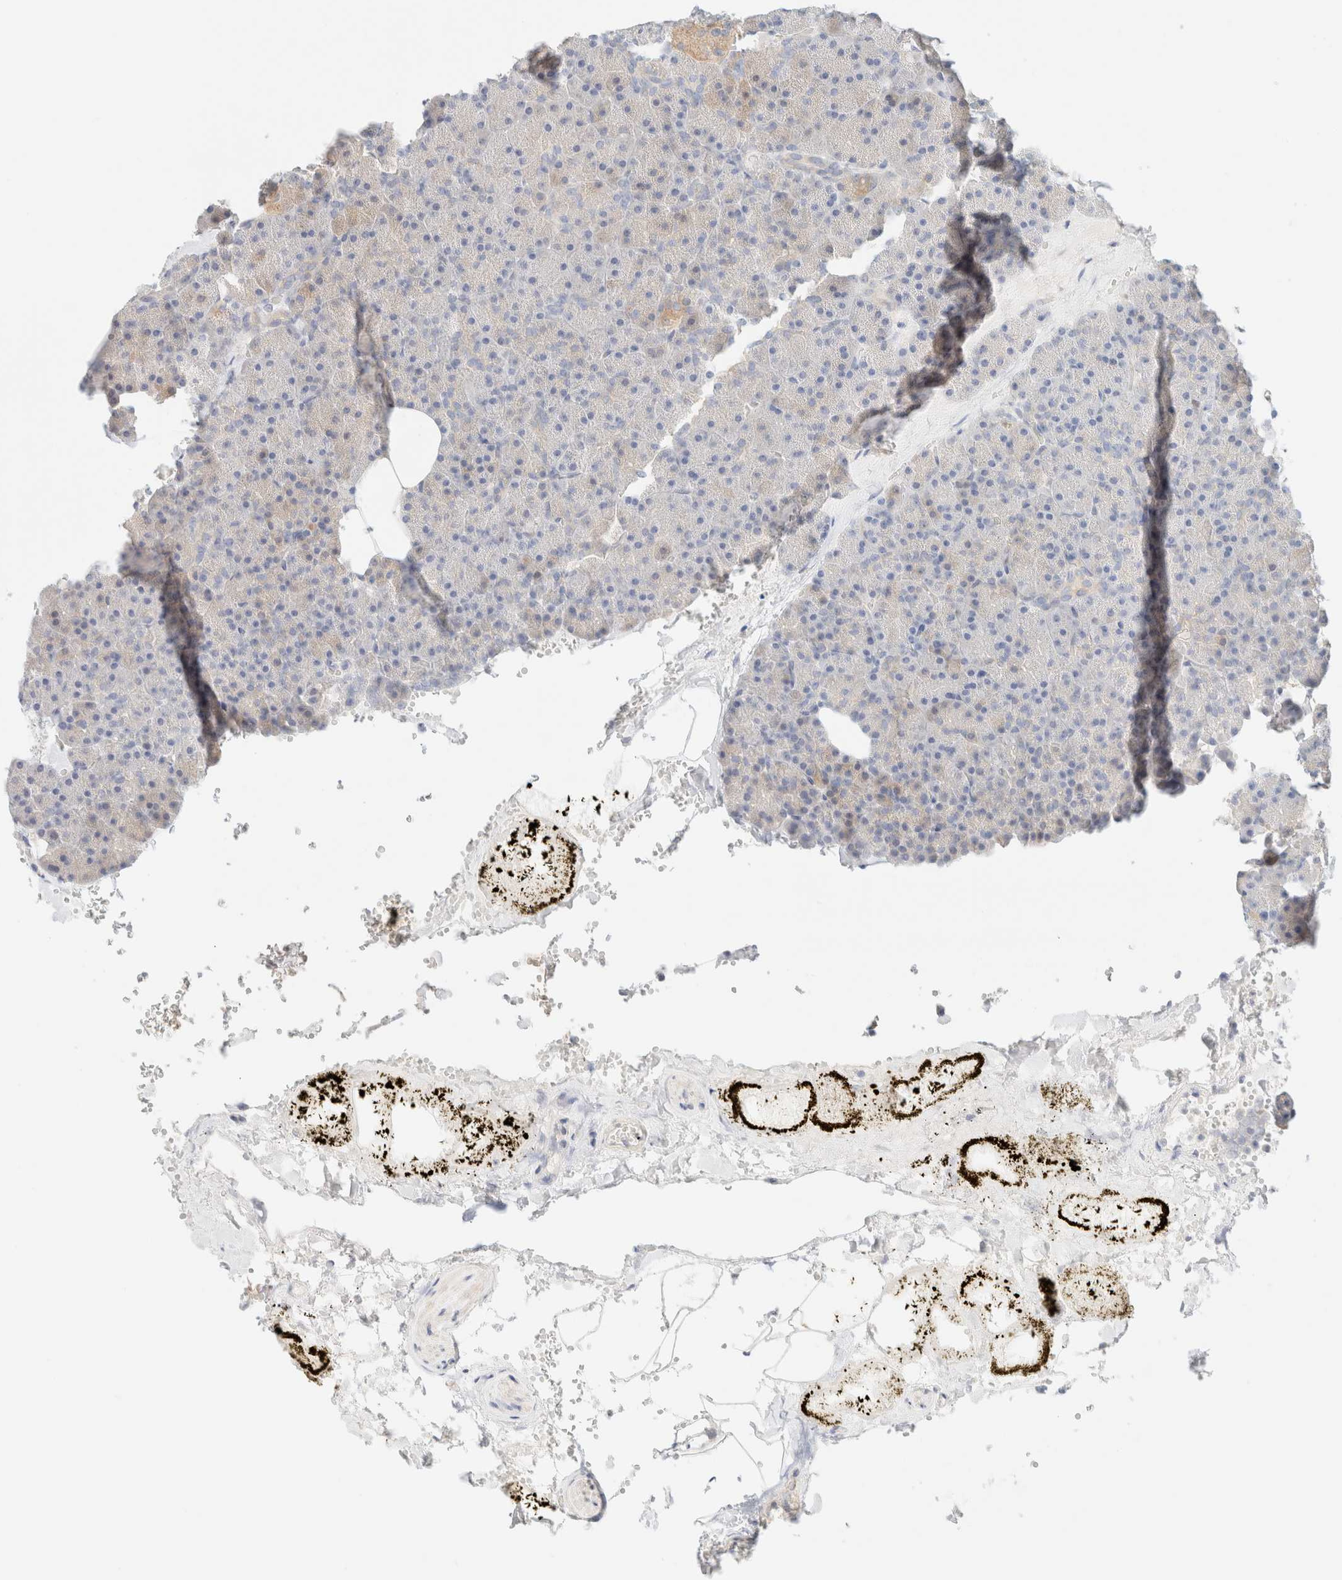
{"staining": {"intensity": "weak", "quantity": "<25%", "location": "cytoplasmic/membranous"}, "tissue": "pancreas", "cell_type": "Exocrine glandular cells", "image_type": "normal", "snomed": [{"axis": "morphology", "description": "Normal tissue, NOS"}, {"axis": "morphology", "description": "Carcinoid, malignant, NOS"}, {"axis": "topography", "description": "Pancreas"}], "caption": "IHC histopathology image of unremarkable pancreas stained for a protein (brown), which demonstrates no expression in exocrine glandular cells.", "gene": "SARM1", "patient": {"sex": "female", "age": 35}}